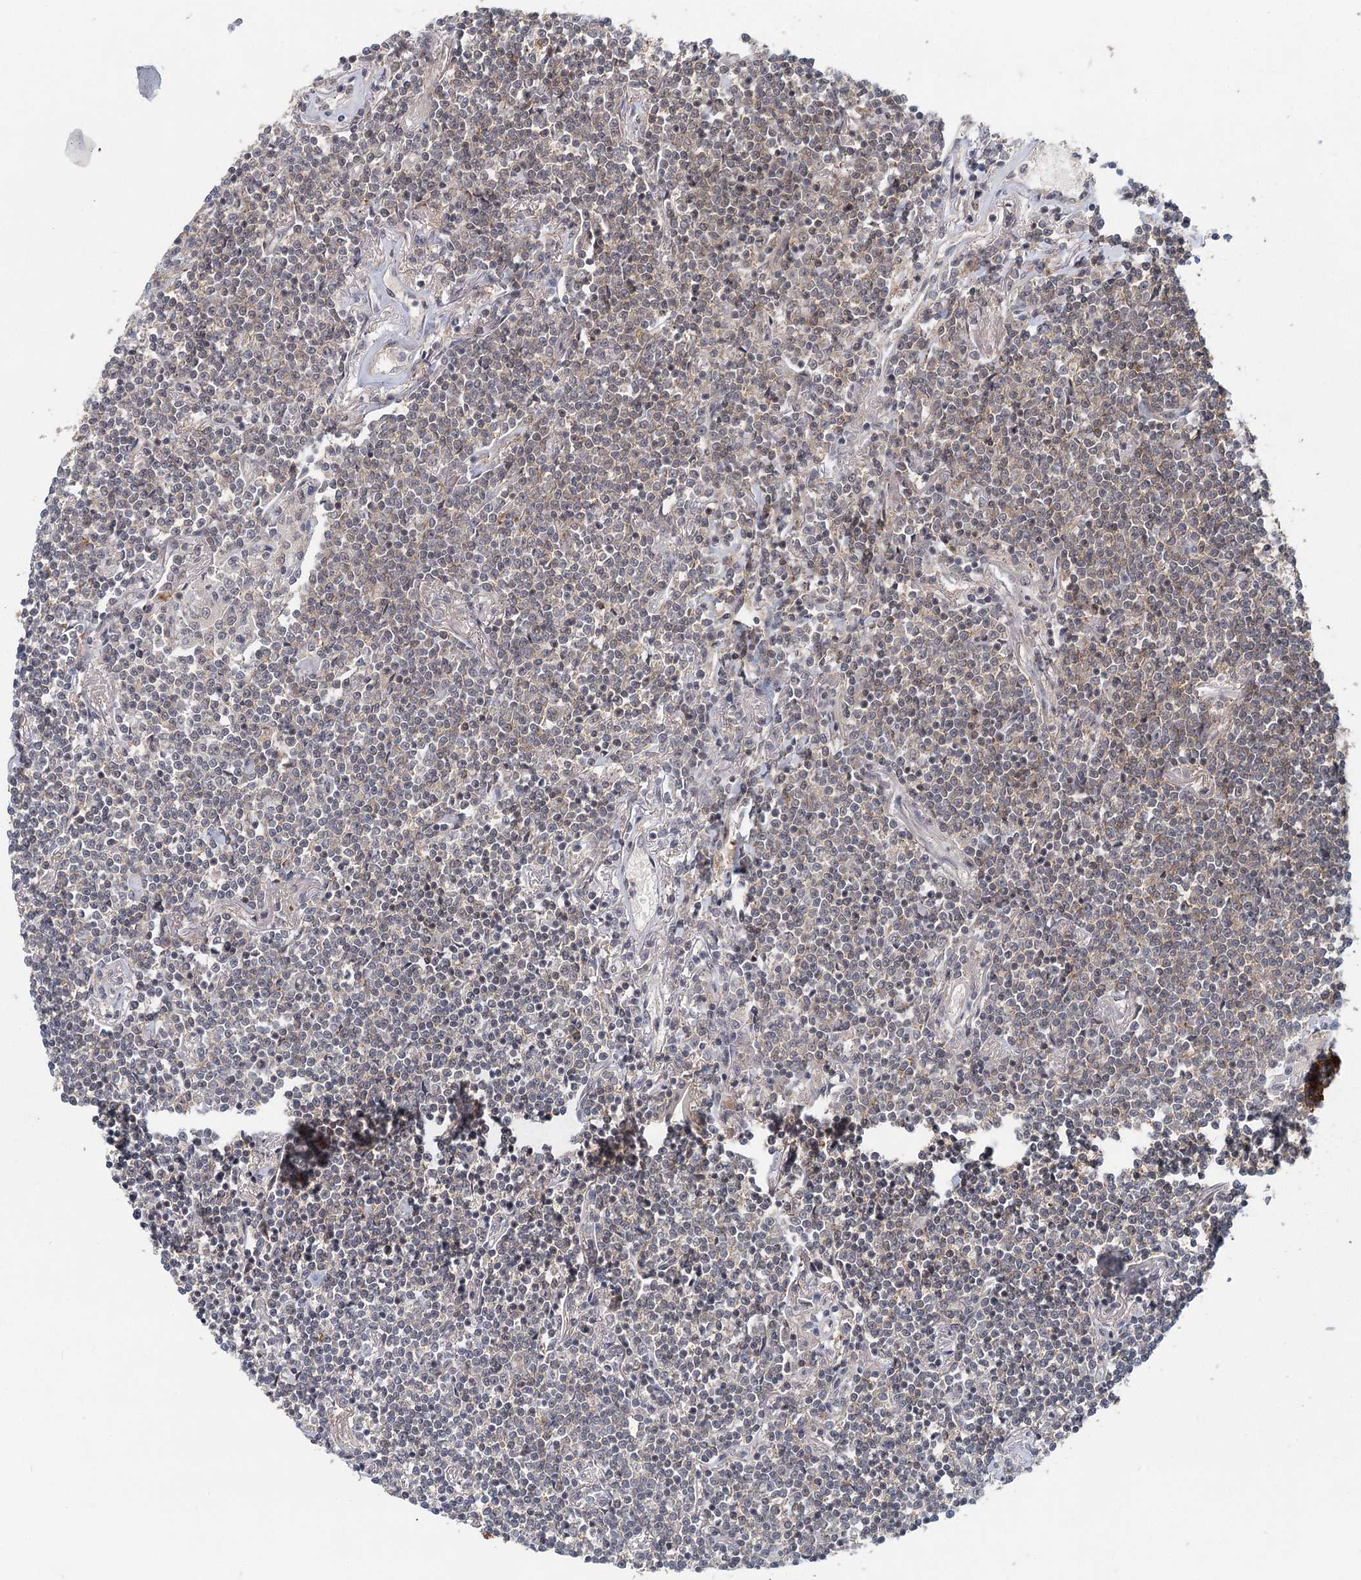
{"staining": {"intensity": "negative", "quantity": "none", "location": "none"}, "tissue": "lymphoma", "cell_type": "Tumor cells", "image_type": "cancer", "snomed": [{"axis": "morphology", "description": "Malignant lymphoma, non-Hodgkin's type, Low grade"}, {"axis": "topography", "description": "Lung"}], "caption": "High magnification brightfield microscopy of lymphoma stained with DAB (3,3'-diaminobenzidine) (brown) and counterstained with hematoxylin (blue): tumor cells show no significant staining.", "gene": "CDC42SE2", "patient": {"sex": "female", "age": 71}}